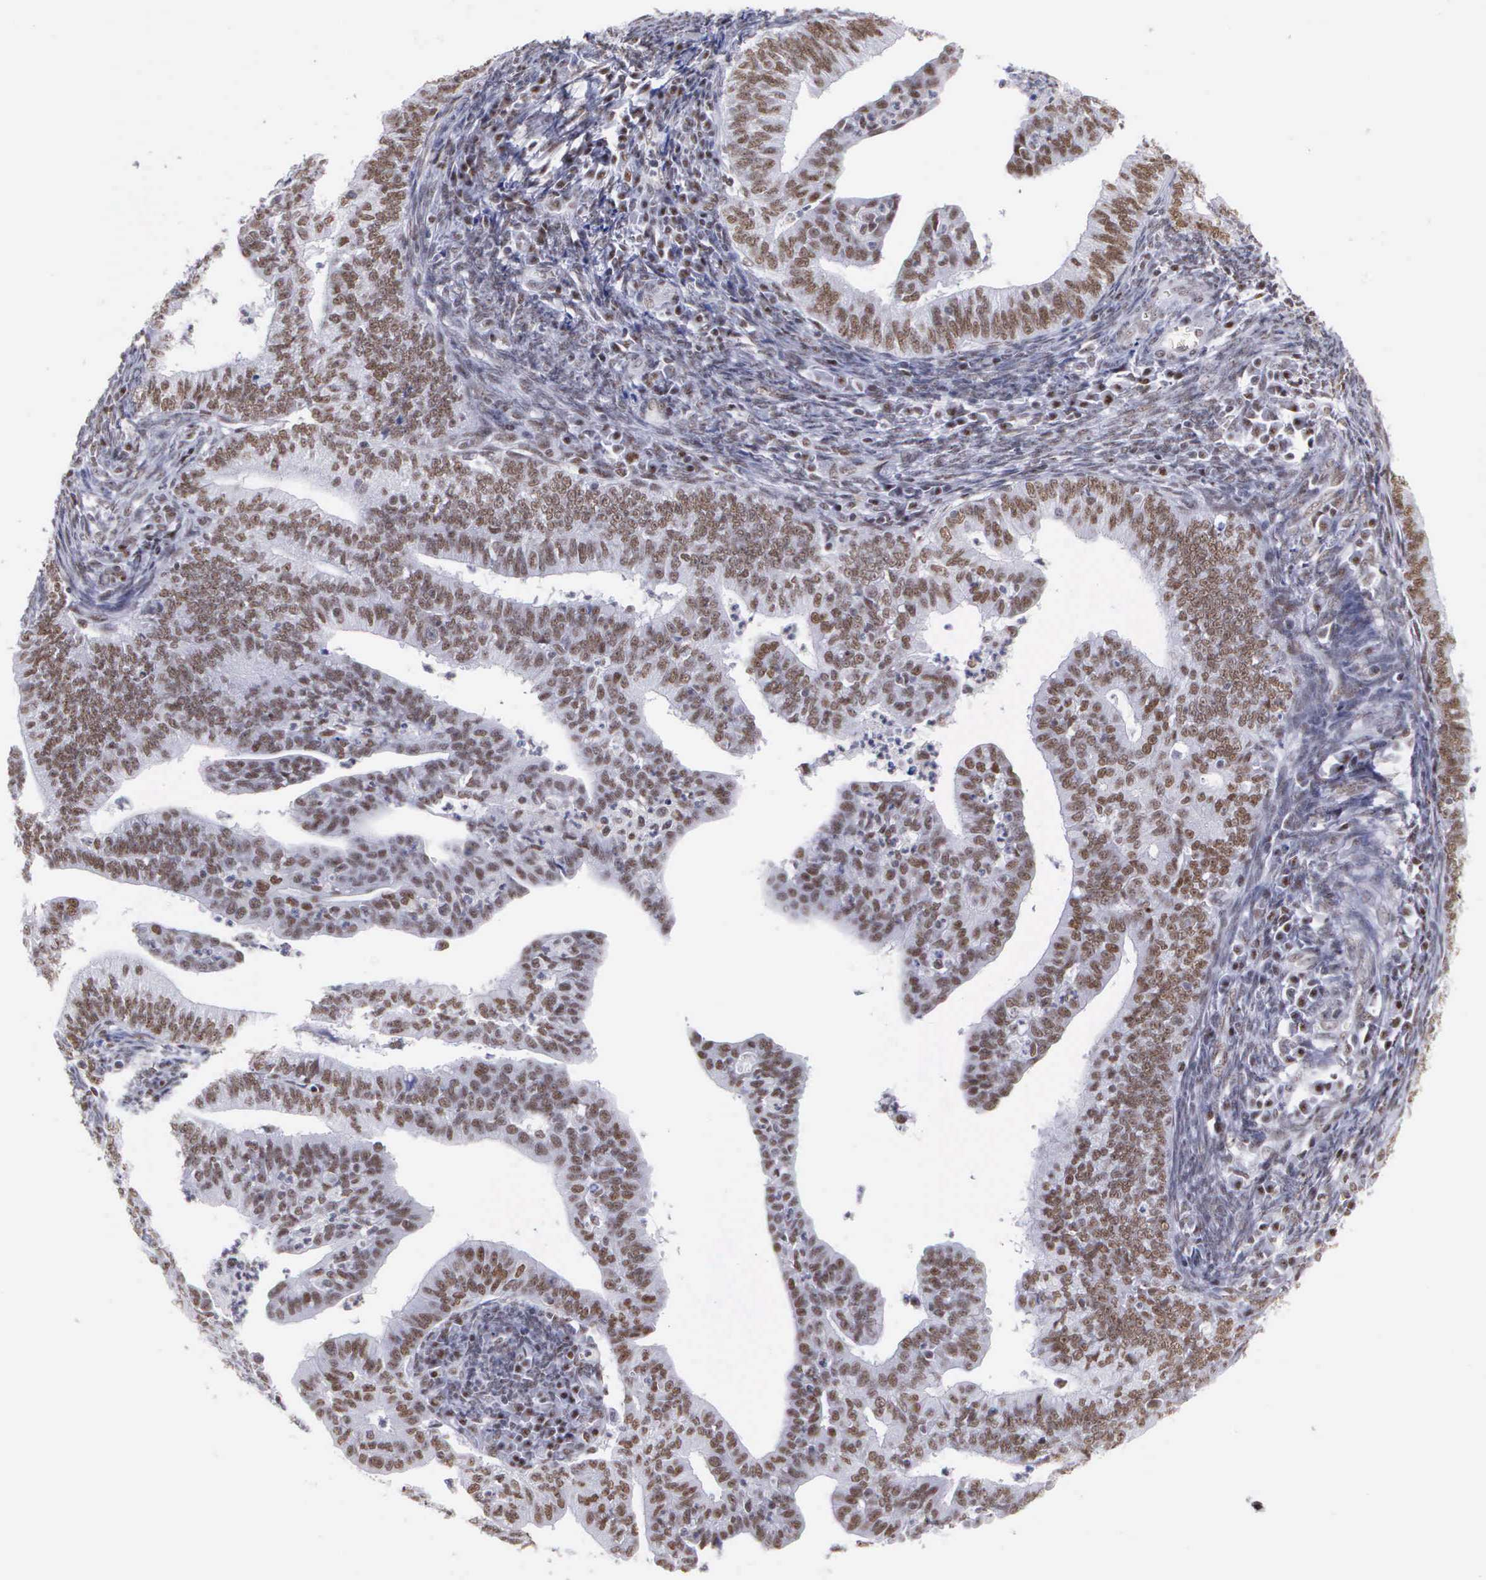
{"staining": {"intensity": "moderate", "quantity": "25%-75%", "location": "nuclear"}, "tissue": "endometrial cancer", "cell_type": "Tumor cells", "image_type": "cancer", "snomed": [{"axis": "morphology", "description": "Adenocarcinoma, NOS"}, {"axis": "topography", "description": "Endometrium"}], "caption": "Tumor cells reveal medium levels of moderate nuclear positivity in about 25%-75% of cells in adenocarcinoma (endometrial).", "gene": "CSTF2", "patient": {"sex": "female", "age": 66}}